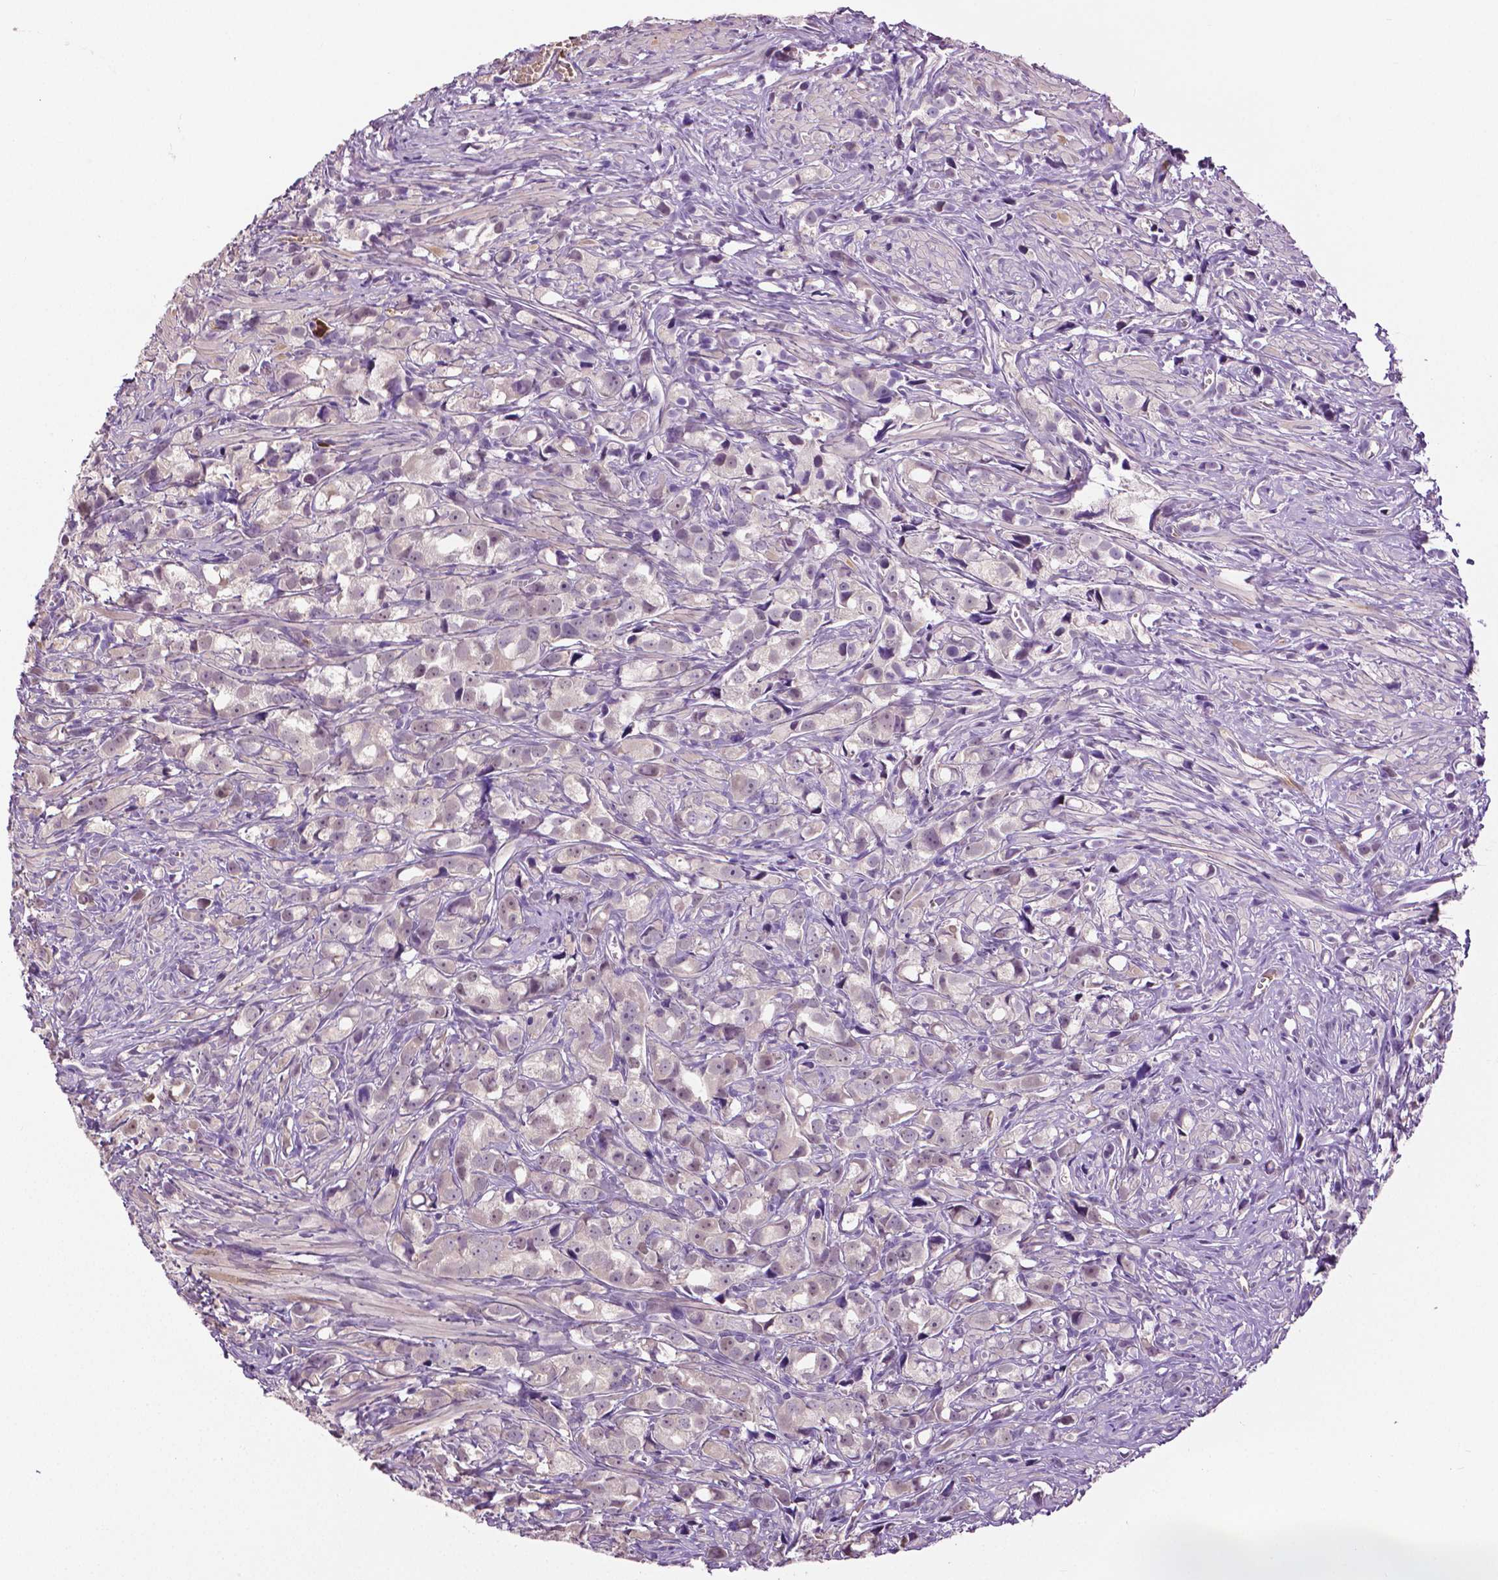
{"staining": {"intensity": "negative", "quantity": "none", "location": "none"}, "tissue": "prostate cancer", "cell_type": "Tumor cells", "image_type": "cancer", "snomed": [{"axis": "morphology", "description": "Adenocarcinoma, High grade"}, {"axis": "topography", "description": "Prostate"}], "caption": "Tumor cells show no significant protein staining in prostate cancer.", "gene": "PTPN5", "patient": {"sex": "male", "age": 75}}